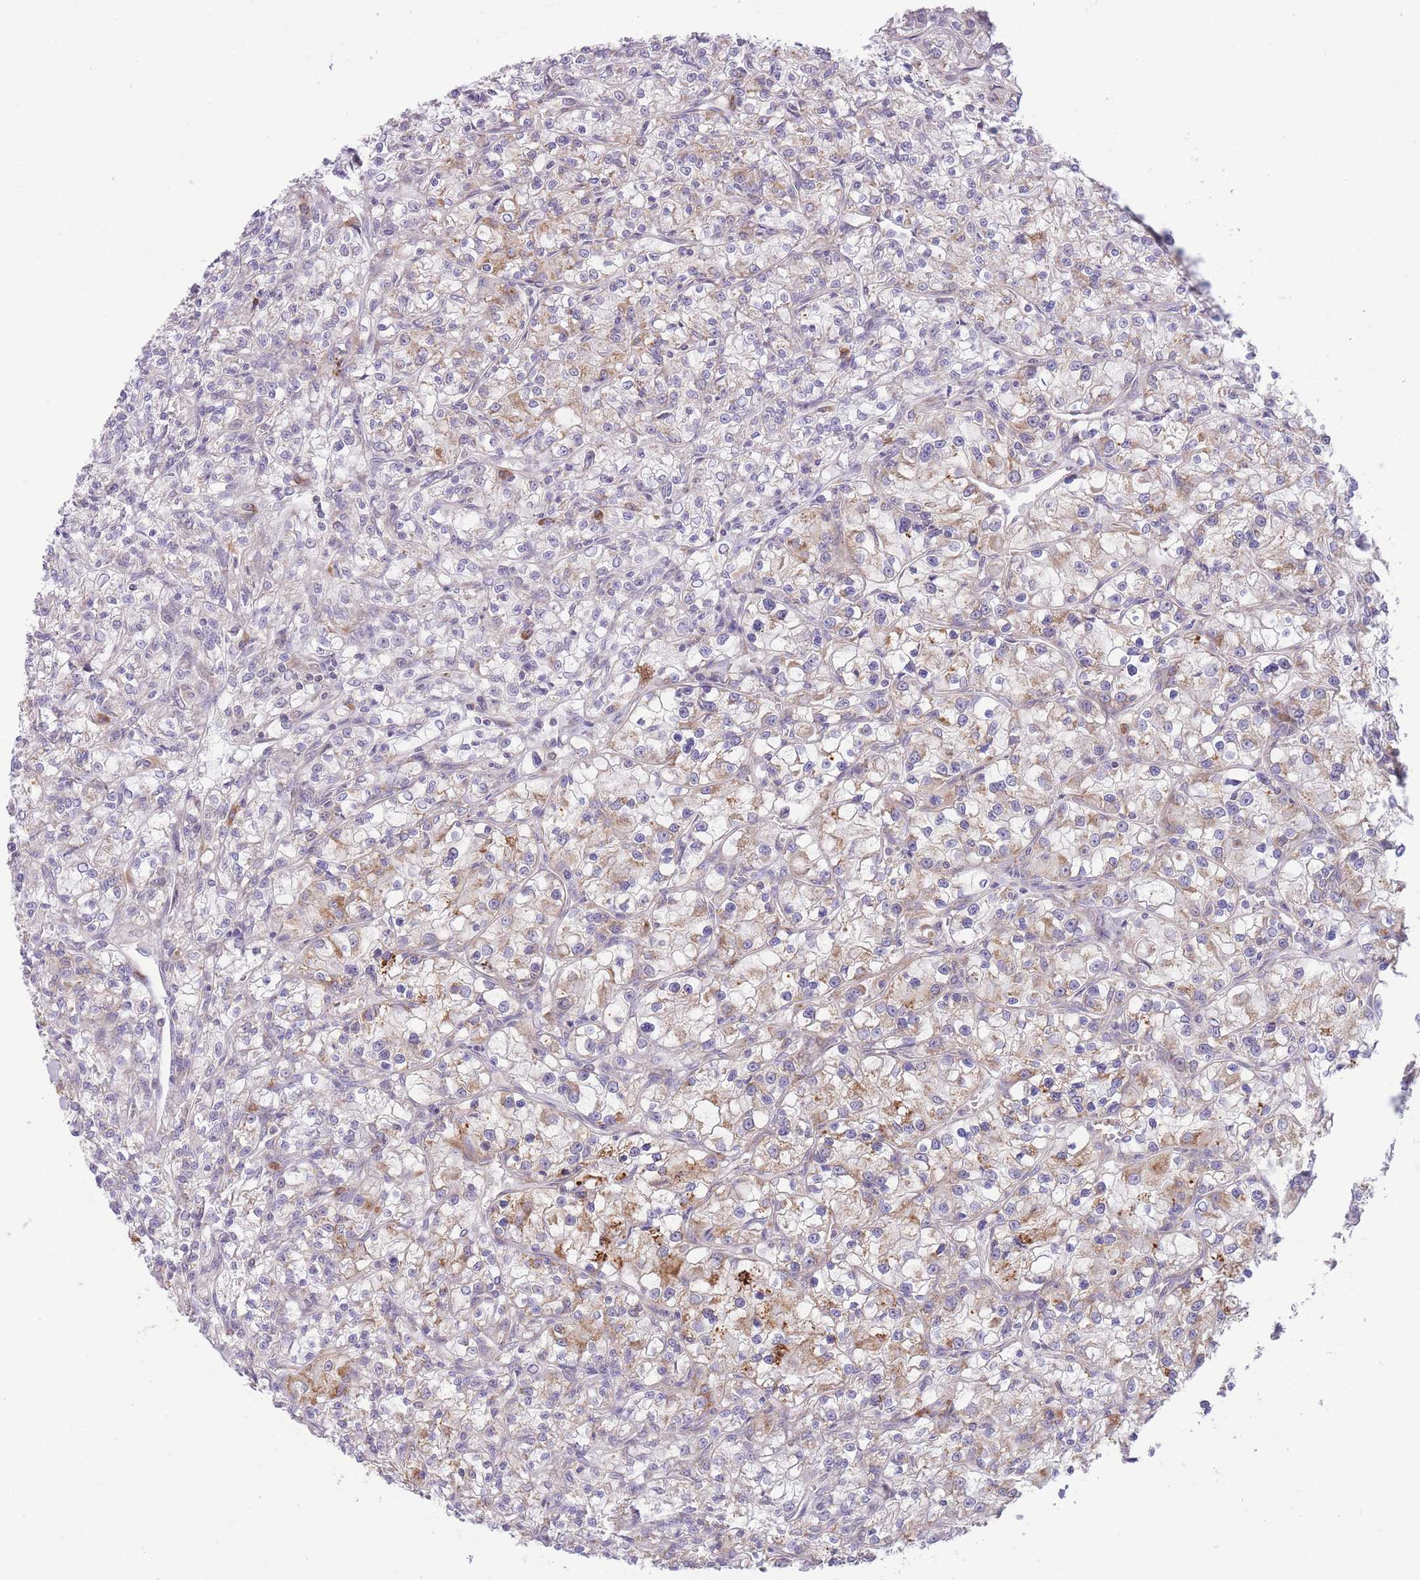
{"staining": {"intensity": "moderate", "quantity": "25%-75%", "location": "cytoplasmic/membranous"}, "tissue": "renal cancer", "cell_type": "Tumor cells", "image_type": "cancer", "snomed": [{"axis": "morphology", "description": "Adenocarcinoma, NOS"}, {"axis": "topography", "description": "Kidney"}], "caption": "Immunohistochemical staining of renal cancer (adenocarcinoma) exhibits medium levels of moderate cytoplasmic/membranous expression in about 25%-75% of tumor cells.", "gene": "BOLA2B", "patient": {"sex": "female", "age": 59}}